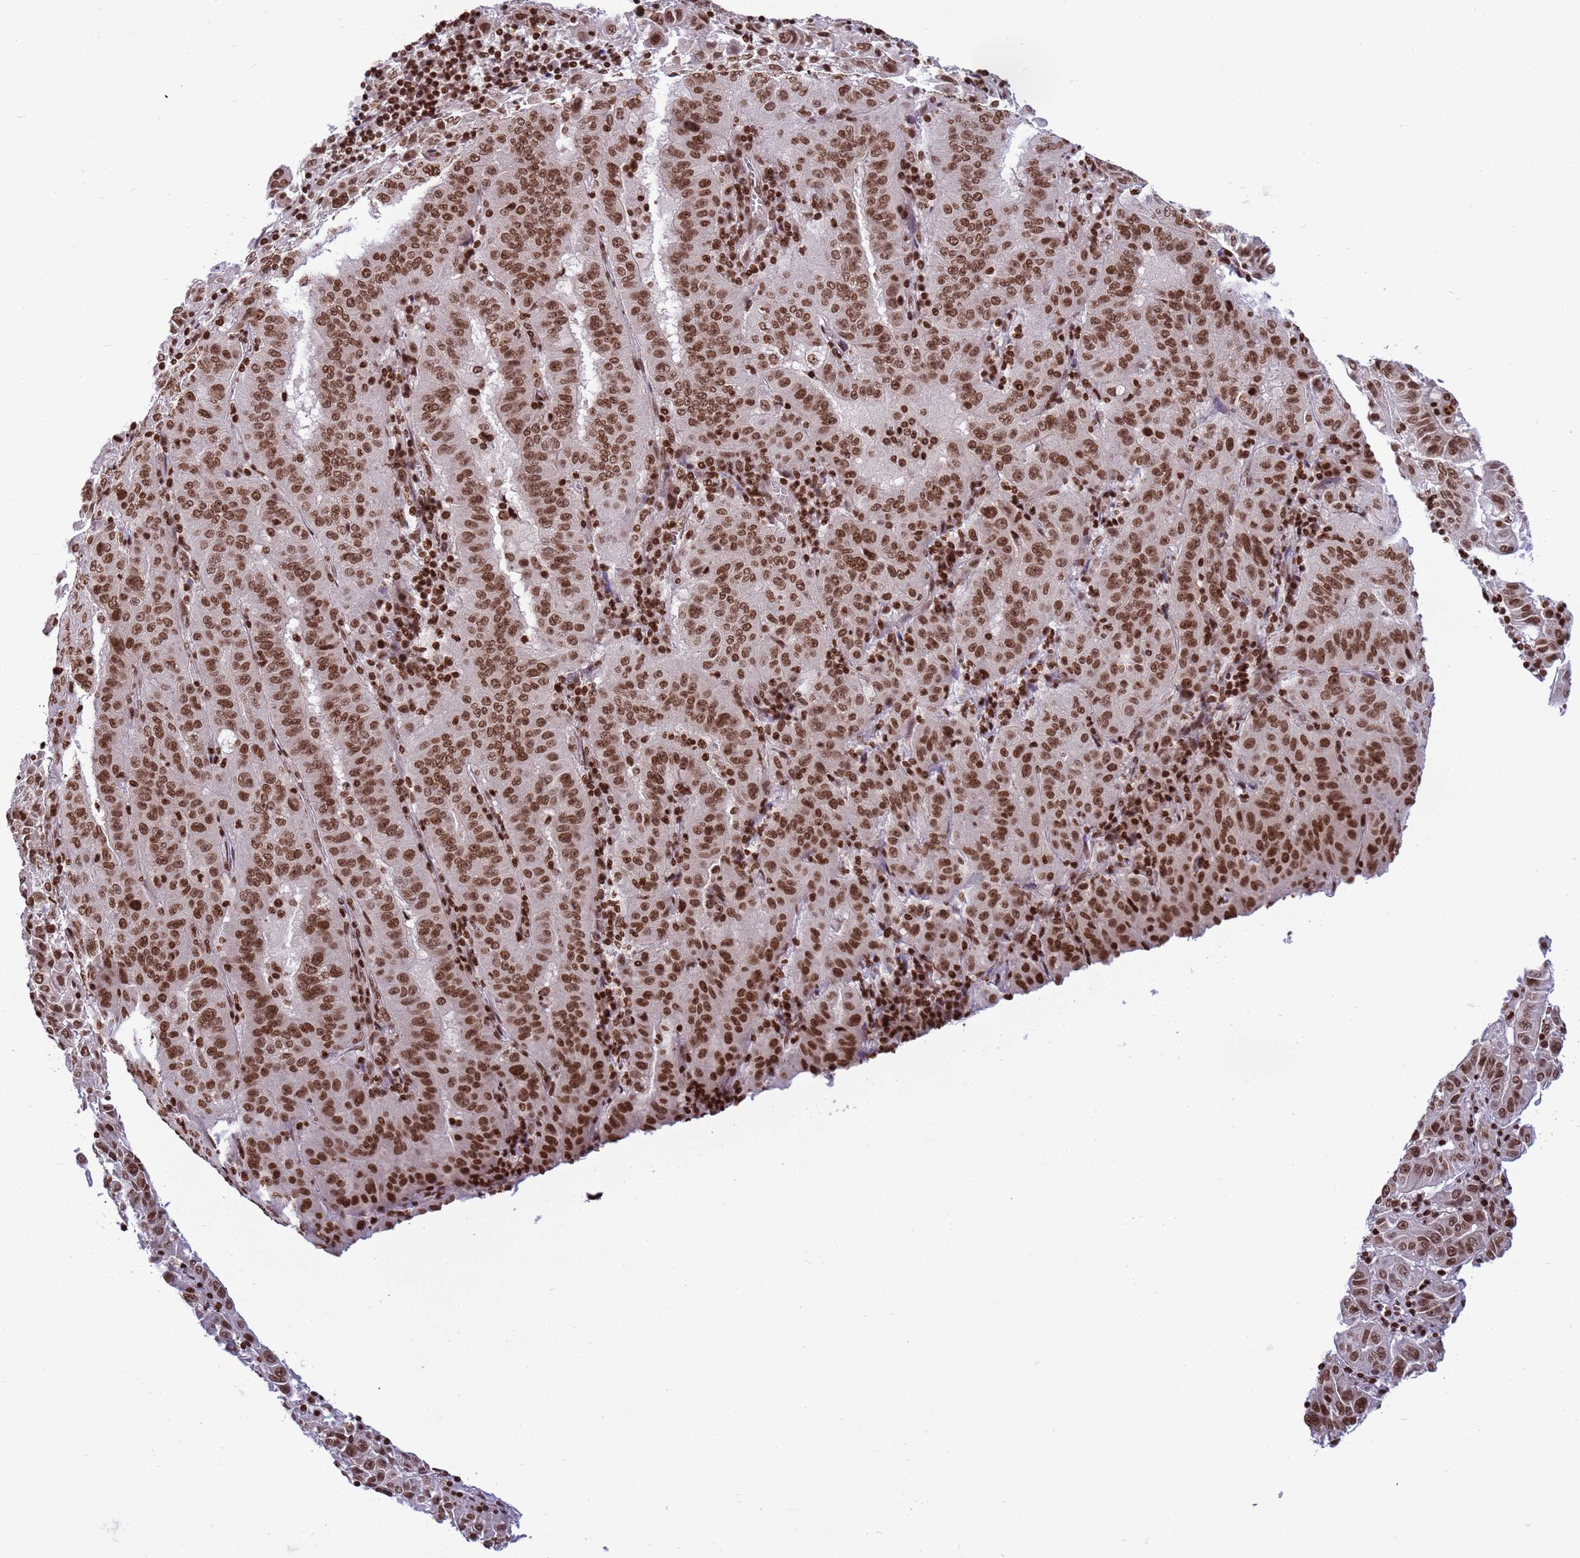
{"staining": {"intensity": "moderate", "quantity": ">75%", "location": "nuclear"}, "tissue": "pancreatic cancer", "cell_type": "Tumor cells", "image_type": "cancer", "snomed": [{"axis": "morphology", "description": "Adenocarcinoma, NOS"}, {"axis": "topography", "description": "Pancreas"}], "caption": "Immunohistochemistry (IHC) of human adenocarcinoma (pancreatic) displays medium levels of moderate nuclear expression in approximately >75% of tumor cells. (DAB (3,3'-diaminobenzidine) IHC with brightfield microscopy, high magnification).", "gene": "H3-3B", "patient": {"sex": "male", "age": 63}}